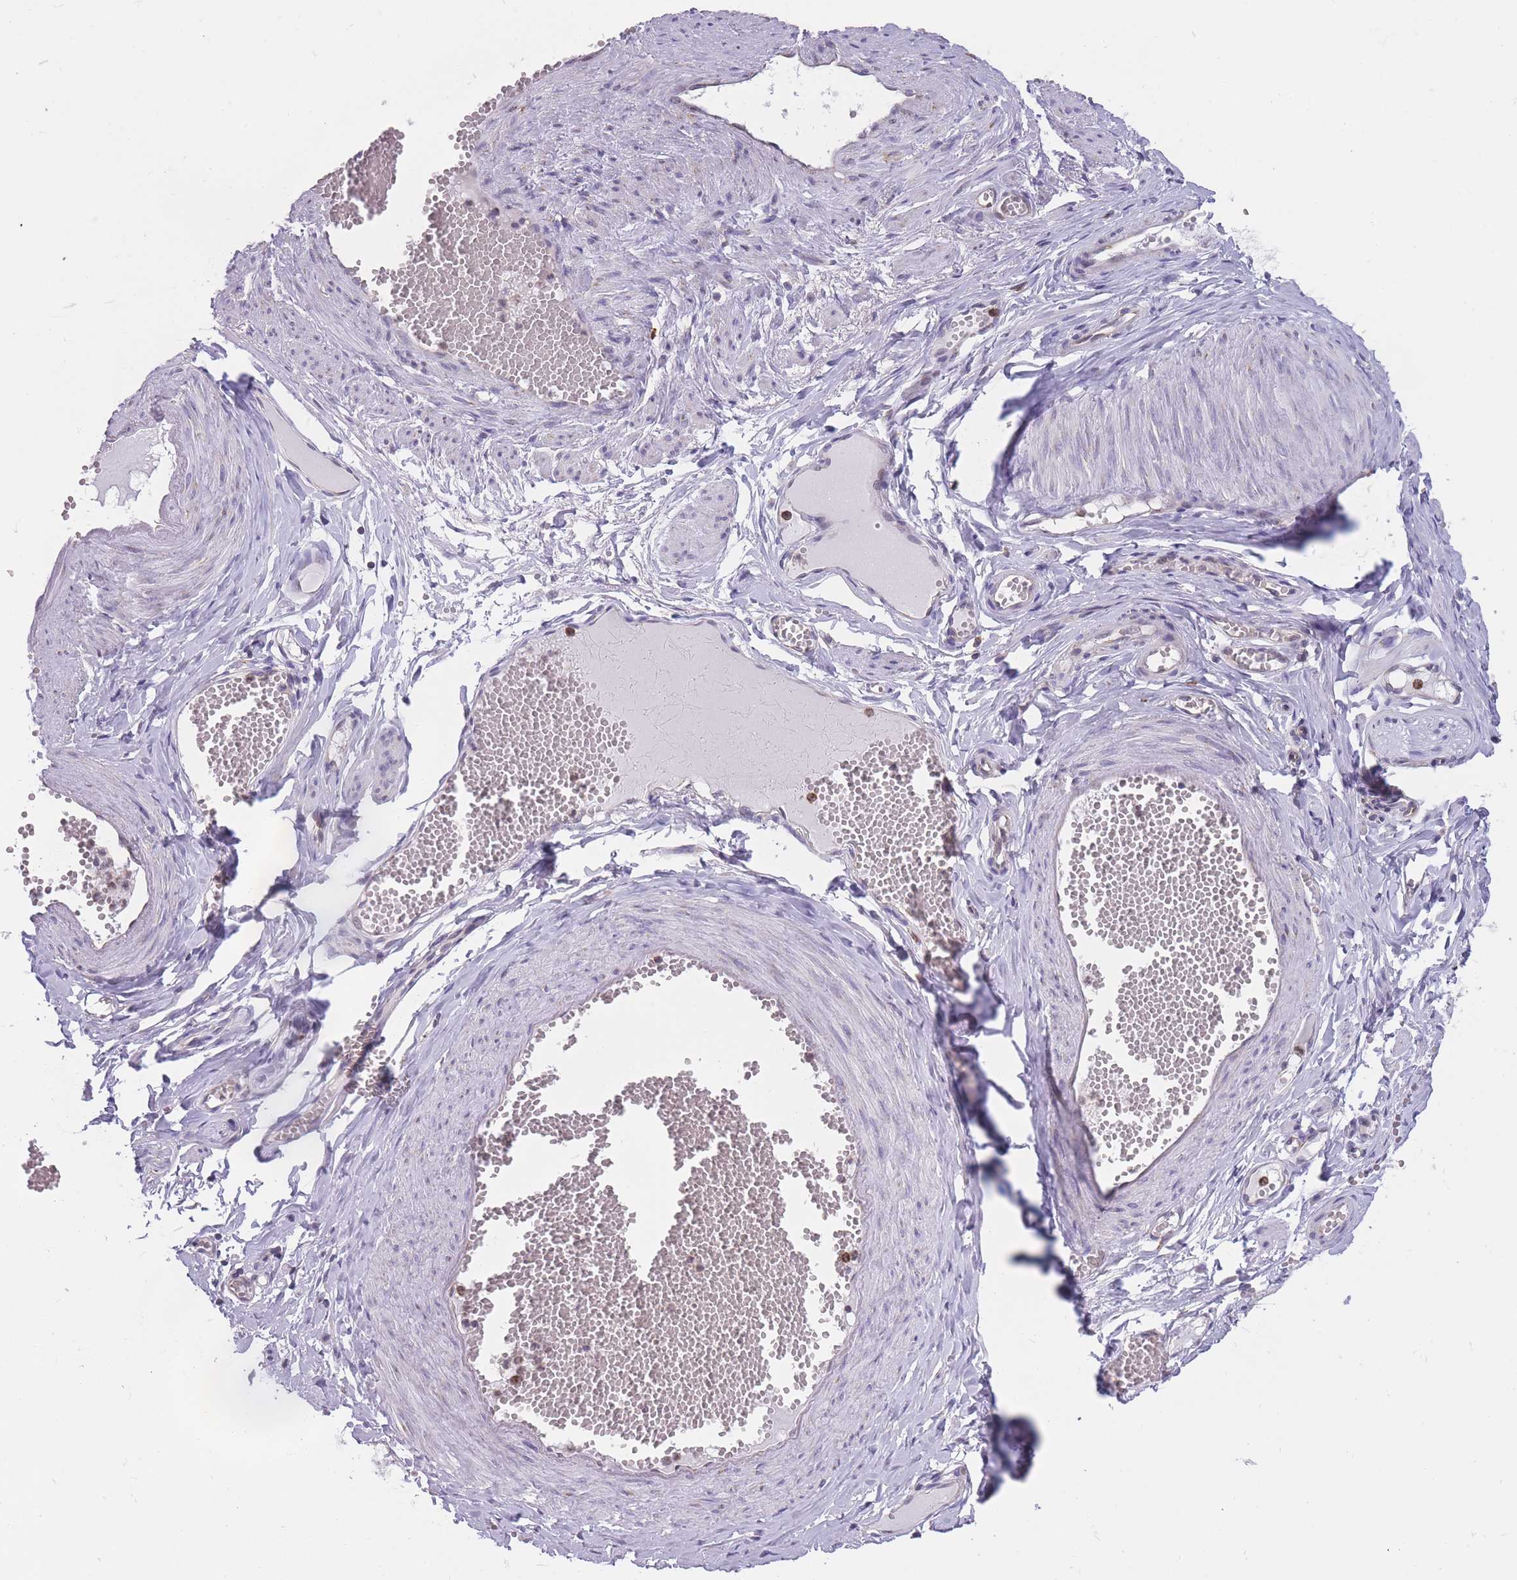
{"staining": {"intensity": "negative", "quantity": "none", "location": "none"}, "tissue": "soft tissue", "cell_type": "Fibroblasts", "image_type": "normal", "snomed": [{"axis": "morphology", "description": "Normal tissue, NOS"}, {"axis": "topography", "description": "Smooth muscle"}, {"axis": "topography", "description": "Peripheral nerve tissue"}], "caption": "Immunohistochemistry of benign soft tissue reveals no positivity in fibroblasts.", "gene": "ZNF662", "patient": {"sex": "female", "age": 39}}